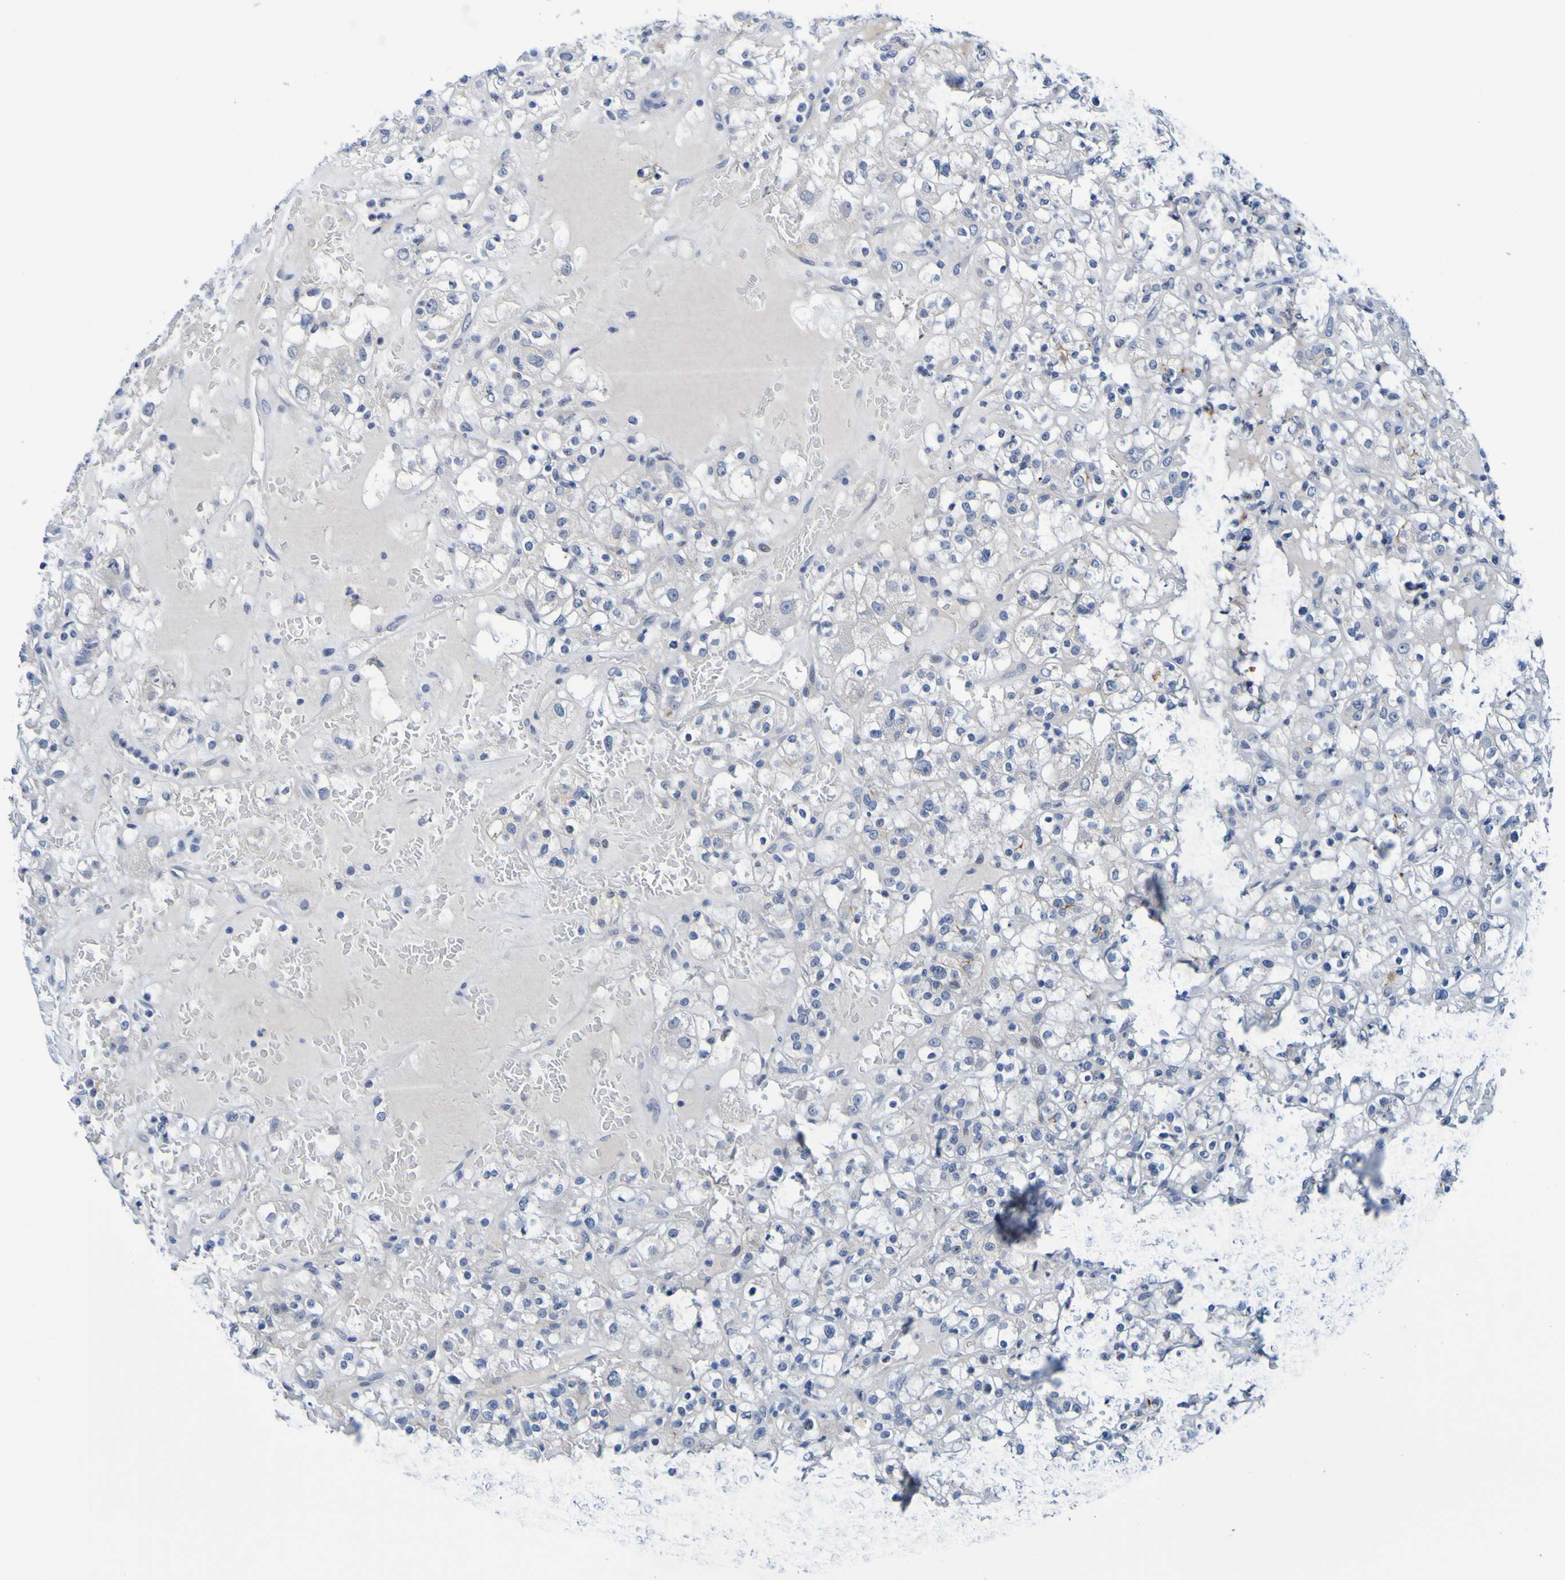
{"staining": {"intensity": "negative", "quantity": "none", "location": "none"}, "tissue": "renal cancer", "cell_type": "Tumor cells", "image_type": "cancer", "snomed": [{"axis": "morphology", "description": "Normal tissue, NOS"}, {"axis": "morphology", "description": "Adenocarcinoma, NOS"}, {"axis": "topography", "description": "Kidney"}], "caption": "Renal cancer (adenocarcinoma) was stained to show a protein in brown. There is no significant staining in tumor cells. The staining is performed using DAB brown chromogen with nuclei counter-stained in using hematoxylin.", "gene": "VMA21", "patient": {"sex": "female", "age": 72}}